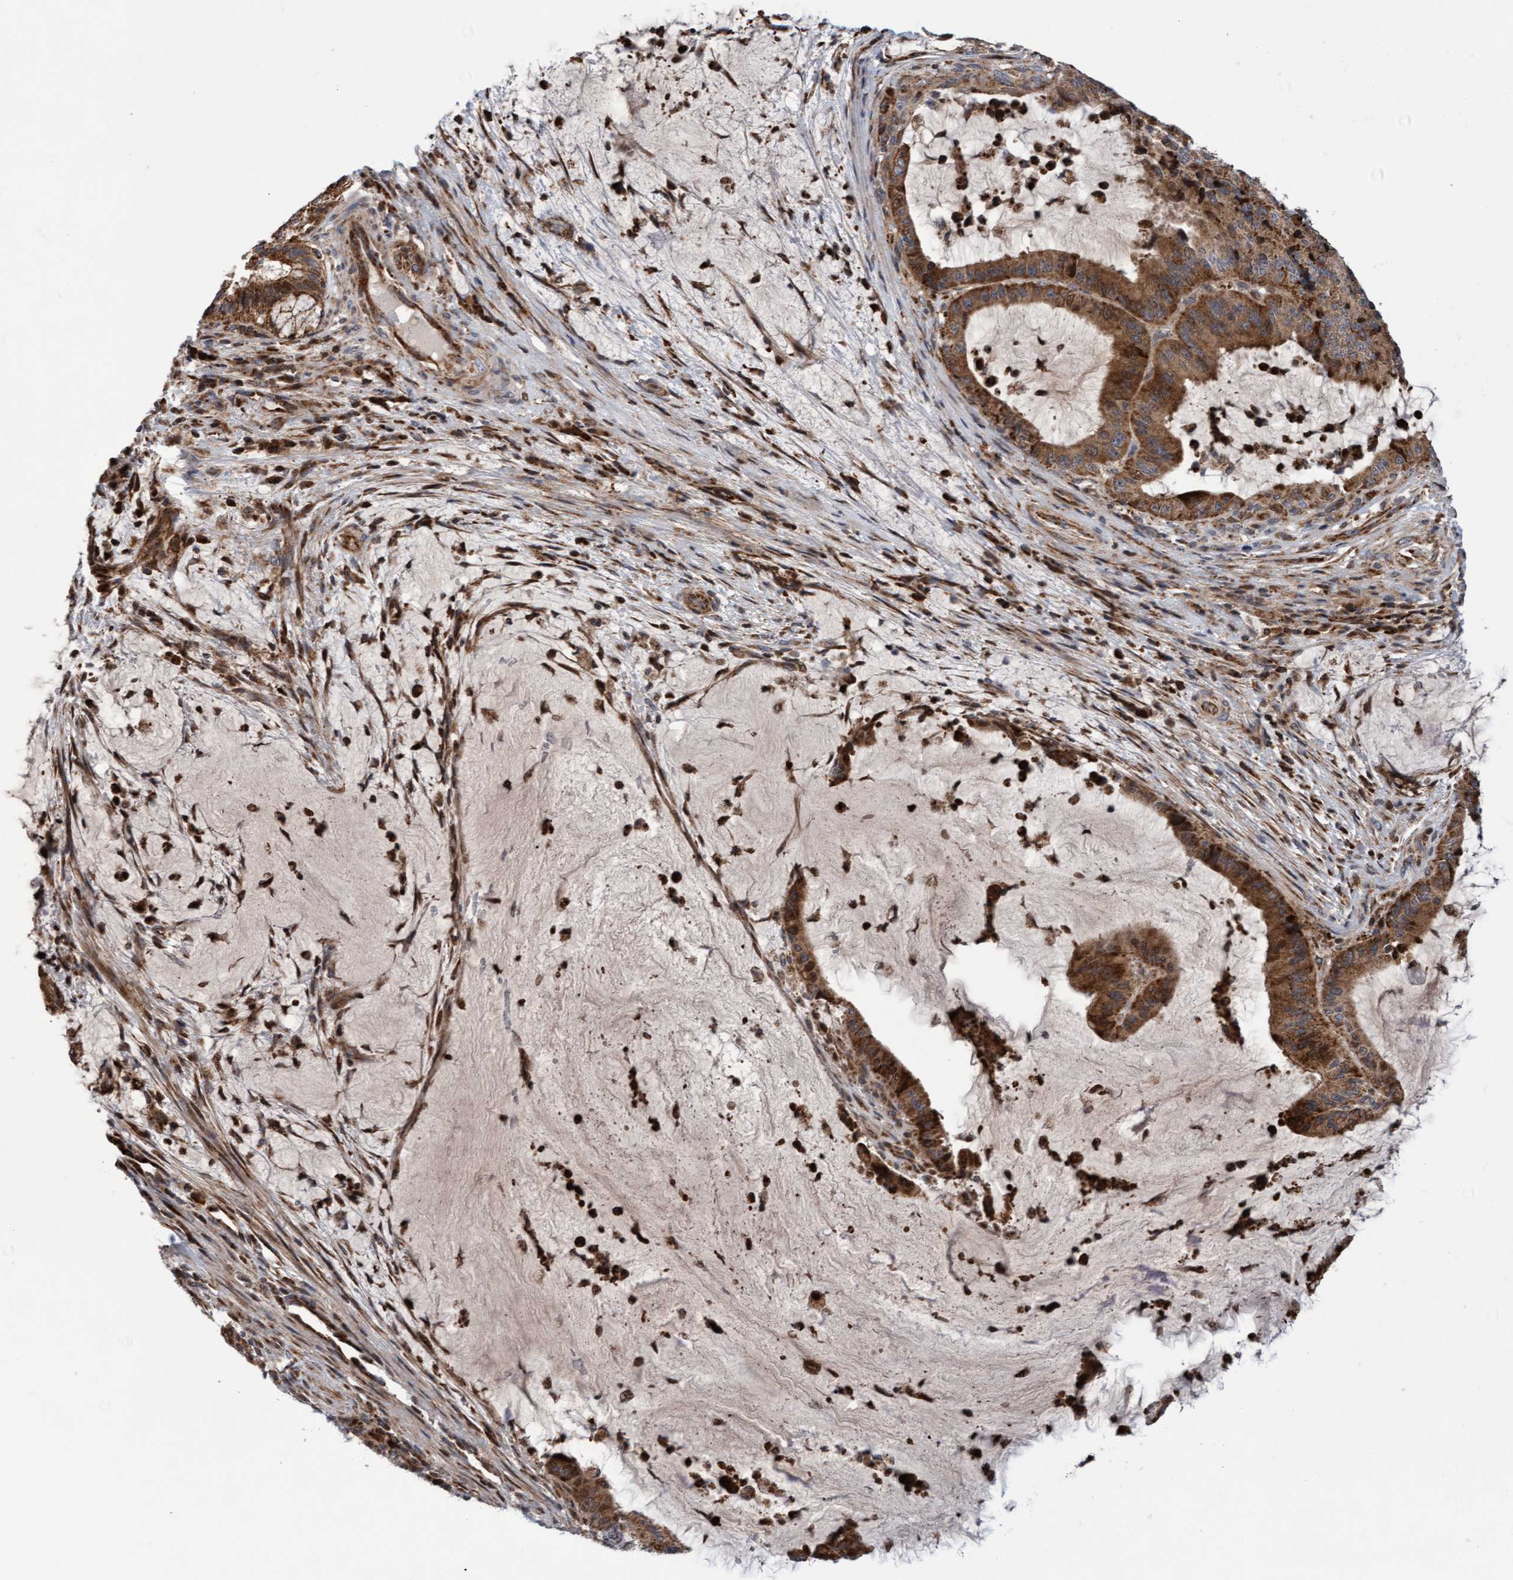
{"staining": {"intensity": "moderate", "quantity": ">75%", "location": "cytoplasmic/membranous"}, "tissue": "liver cancer", "cell_type": "Tumor cells", "image_type": "cancer", "snomed": [{"axis": "morphology", "description": "Normal tissue, NOS"}, {"axis": "morphology", "description": "Cholangiocarcinoma"}, {"axis": "topography", "description": "Liver"}, {"axis": "topography", "description": "Peripheral nerve tissue"}], "caption": "Liver cancer stained with a protein marker demonstrates moderate staining in tumor cells.", "gene": "PECR", "patient": {"sex": "female", "age": 73}}